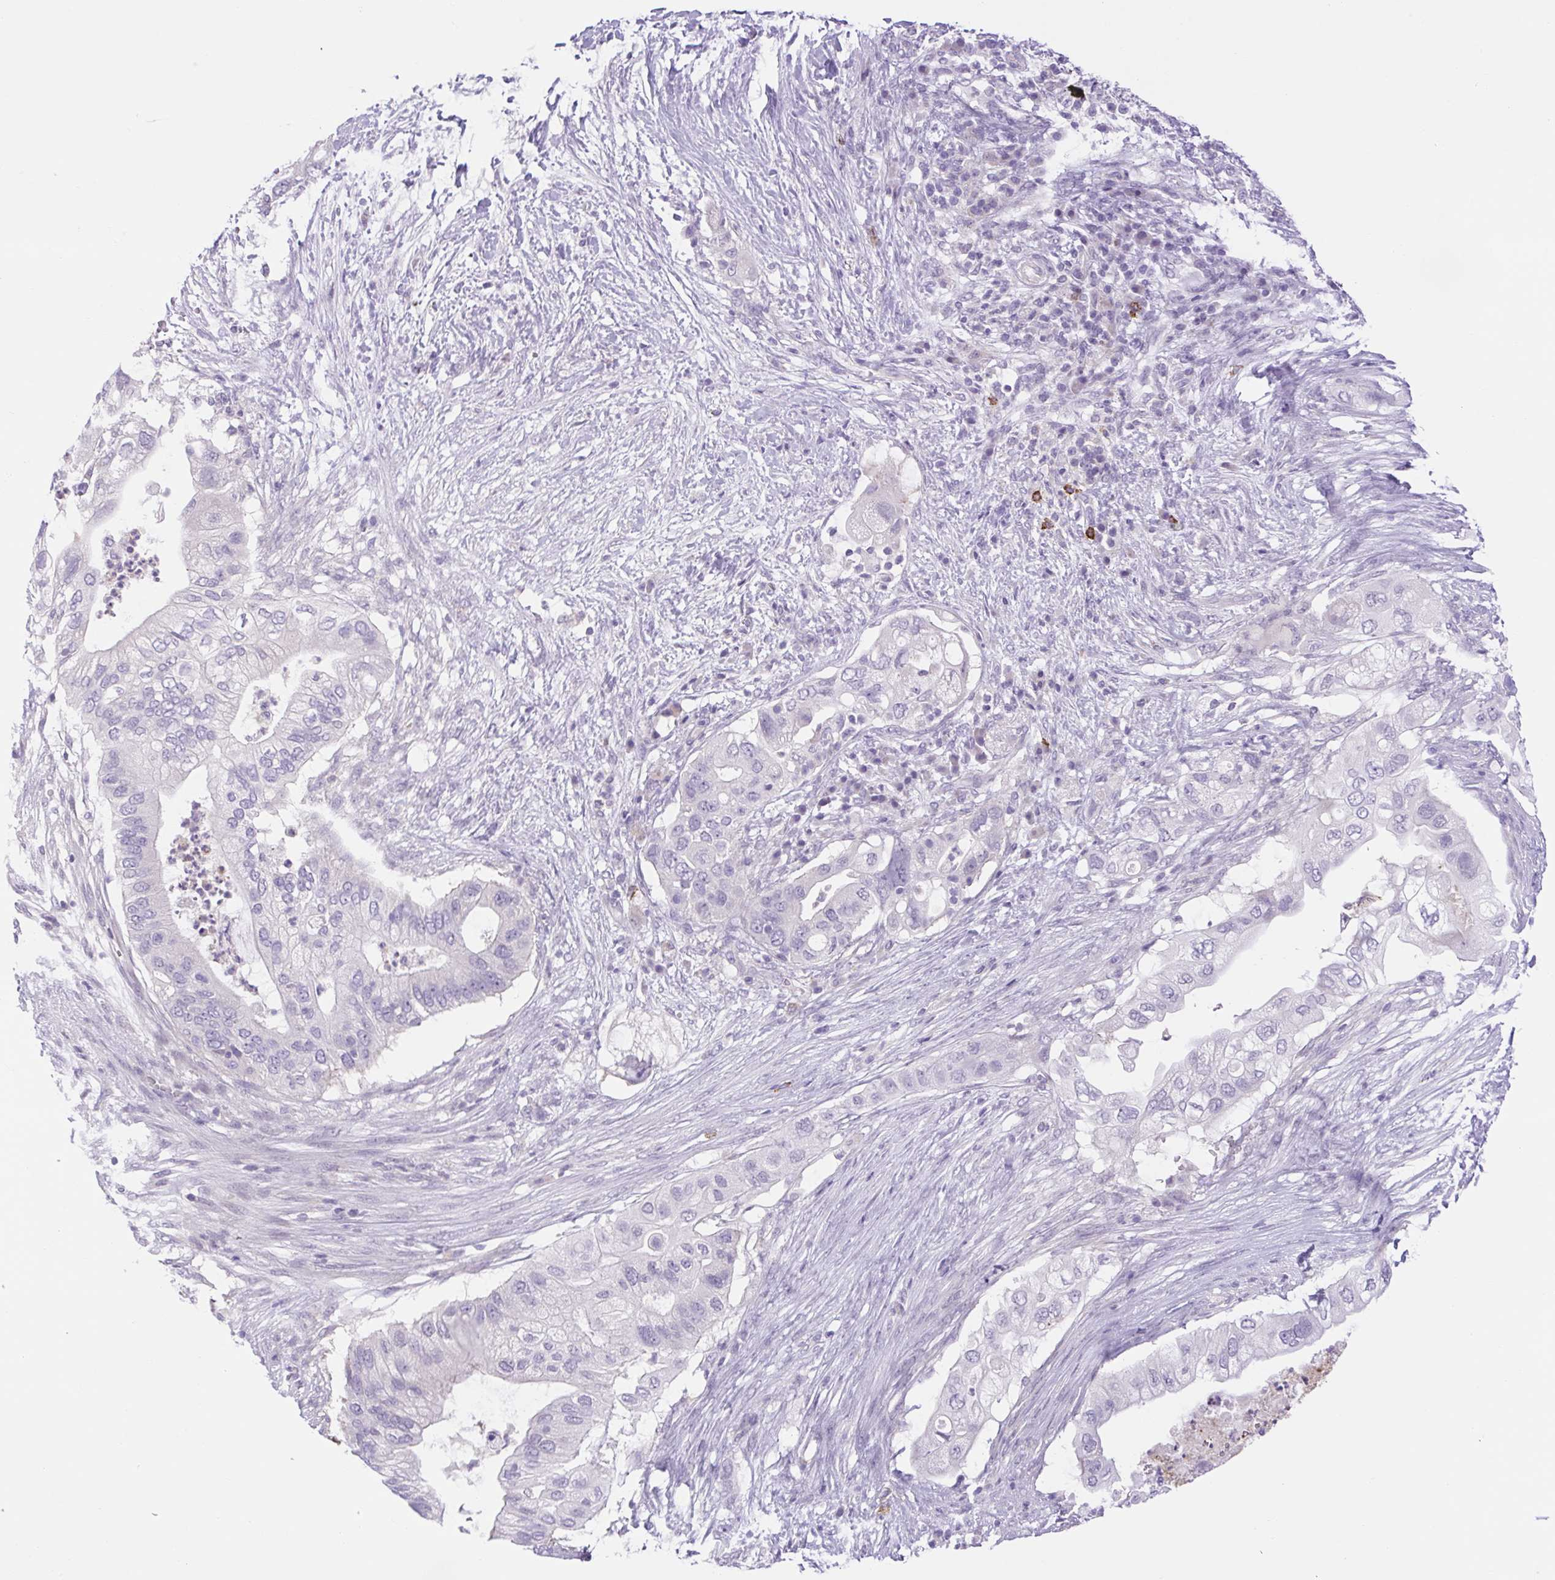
{"staining": {"intensity": "negative", "quantity": "none", "location": "none"}, "tissue": "pancreatic cancer", "cell_type": "Tumor cells", "image_type": "cancer", "snomed": [{"axis": "morphology", "description": "Adenocarcinoma, NOS"}, {"axis": "topography", "description": "Pancreas"}], "caption": "Adenocarcinoma (pancreatic) was stained to show a protein in brown. There is no significant expression in tumor cells.", "gene": "FAM177B", "patient": {"sex": "female", "age": 72}}